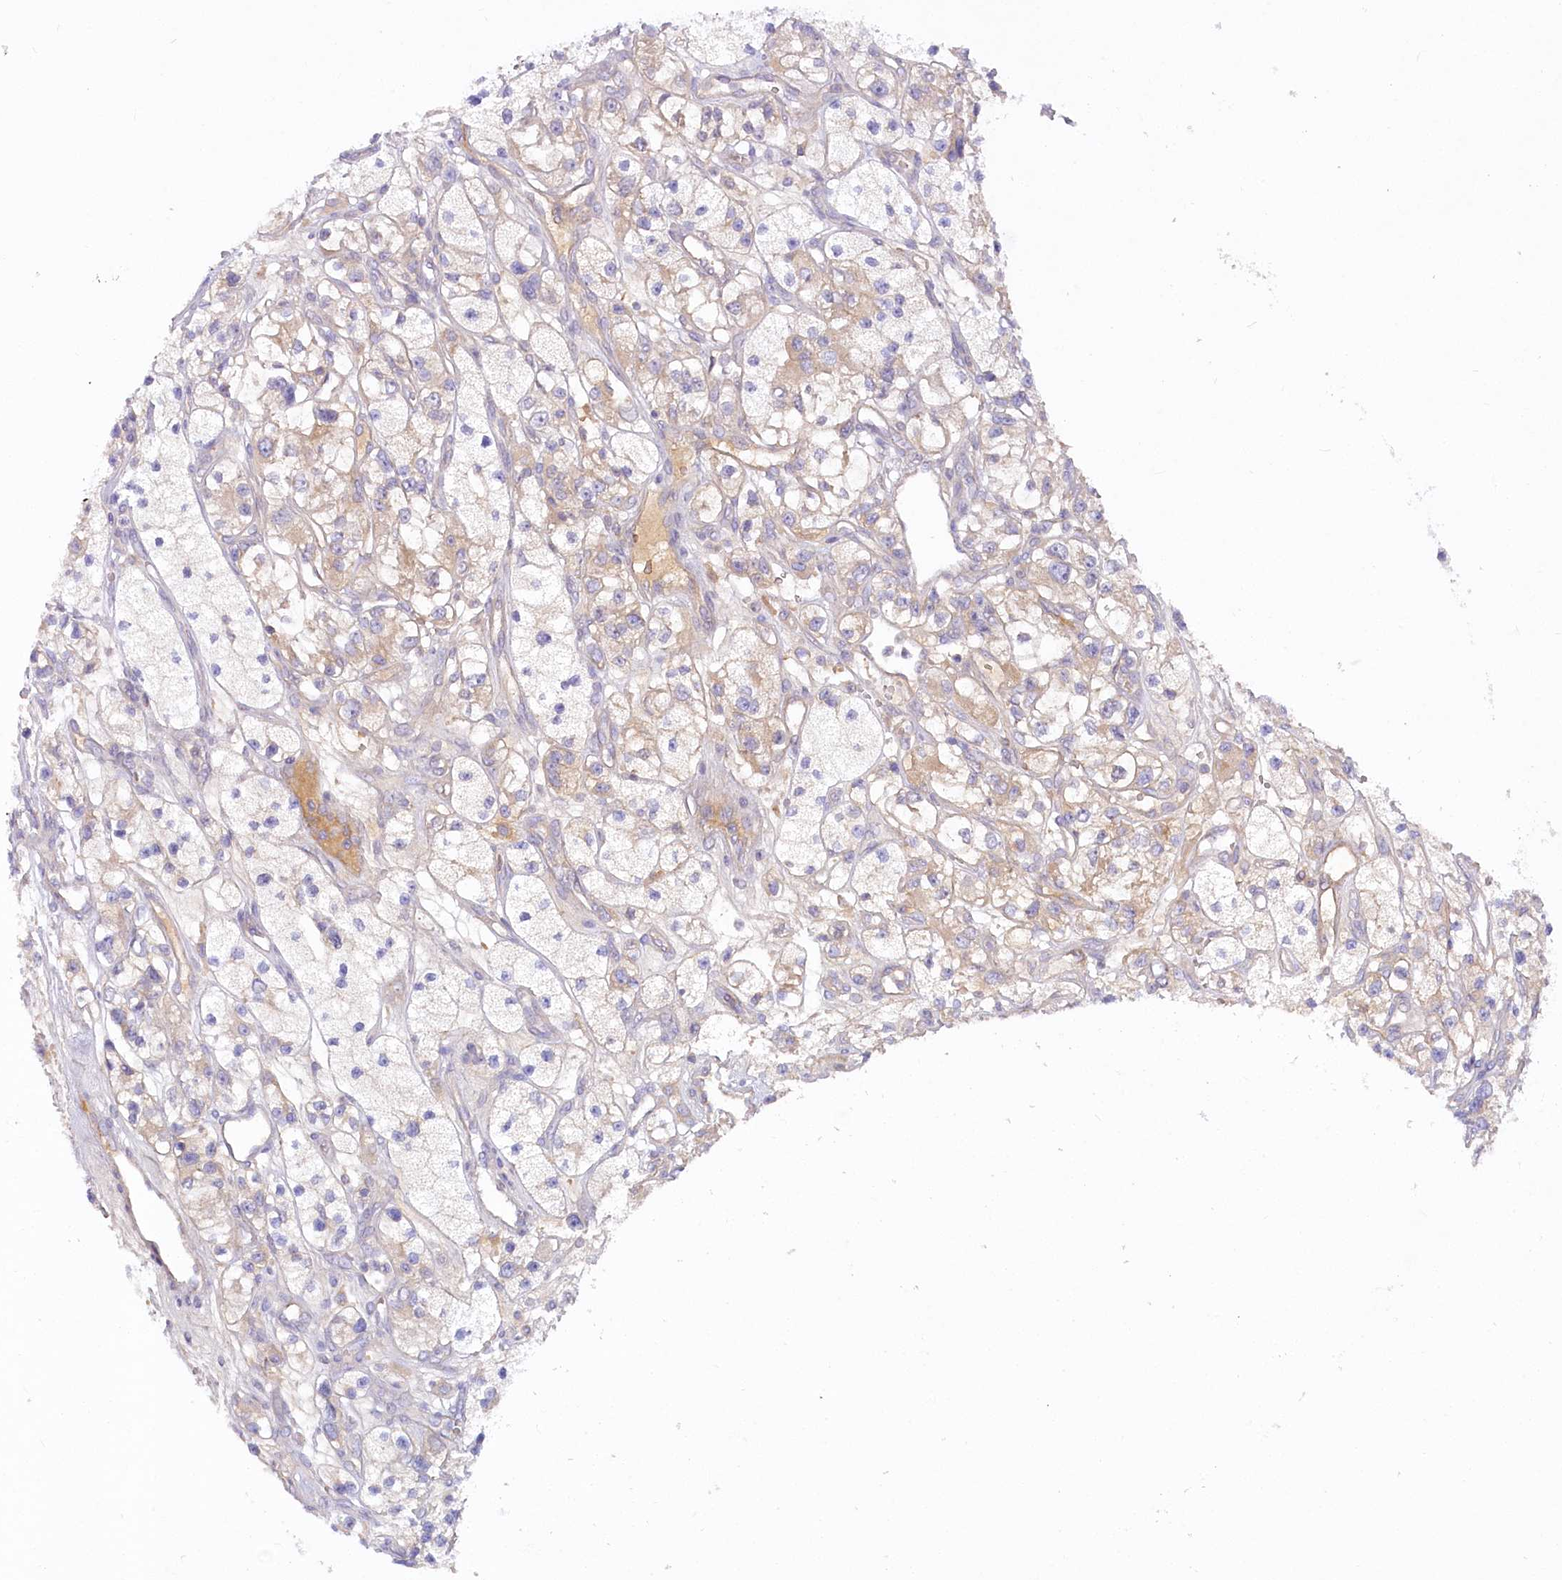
{"staining": {"intensity": "moderate", "quantity": "<25%", "location": "cytoplasmic/membranous"}, "tissue": "renal cancer", "cell_type": "Tumor cells", "image_type": "cancer", "snomed": [{"axis": "morphology", "description": "Adenocarcinoma, NOS"}, {"axis": "topography", "description": "Kidney"}], "caption": "About <25% of tumor cells in human renal cancer (adenocarcinoma) demonstrate moderate cytoplasmic/membranous protein staining as visualized by brown immunohistochemical staining.", "gene": "EFHC2", "patient": {"sex": "female", "age": 57}}